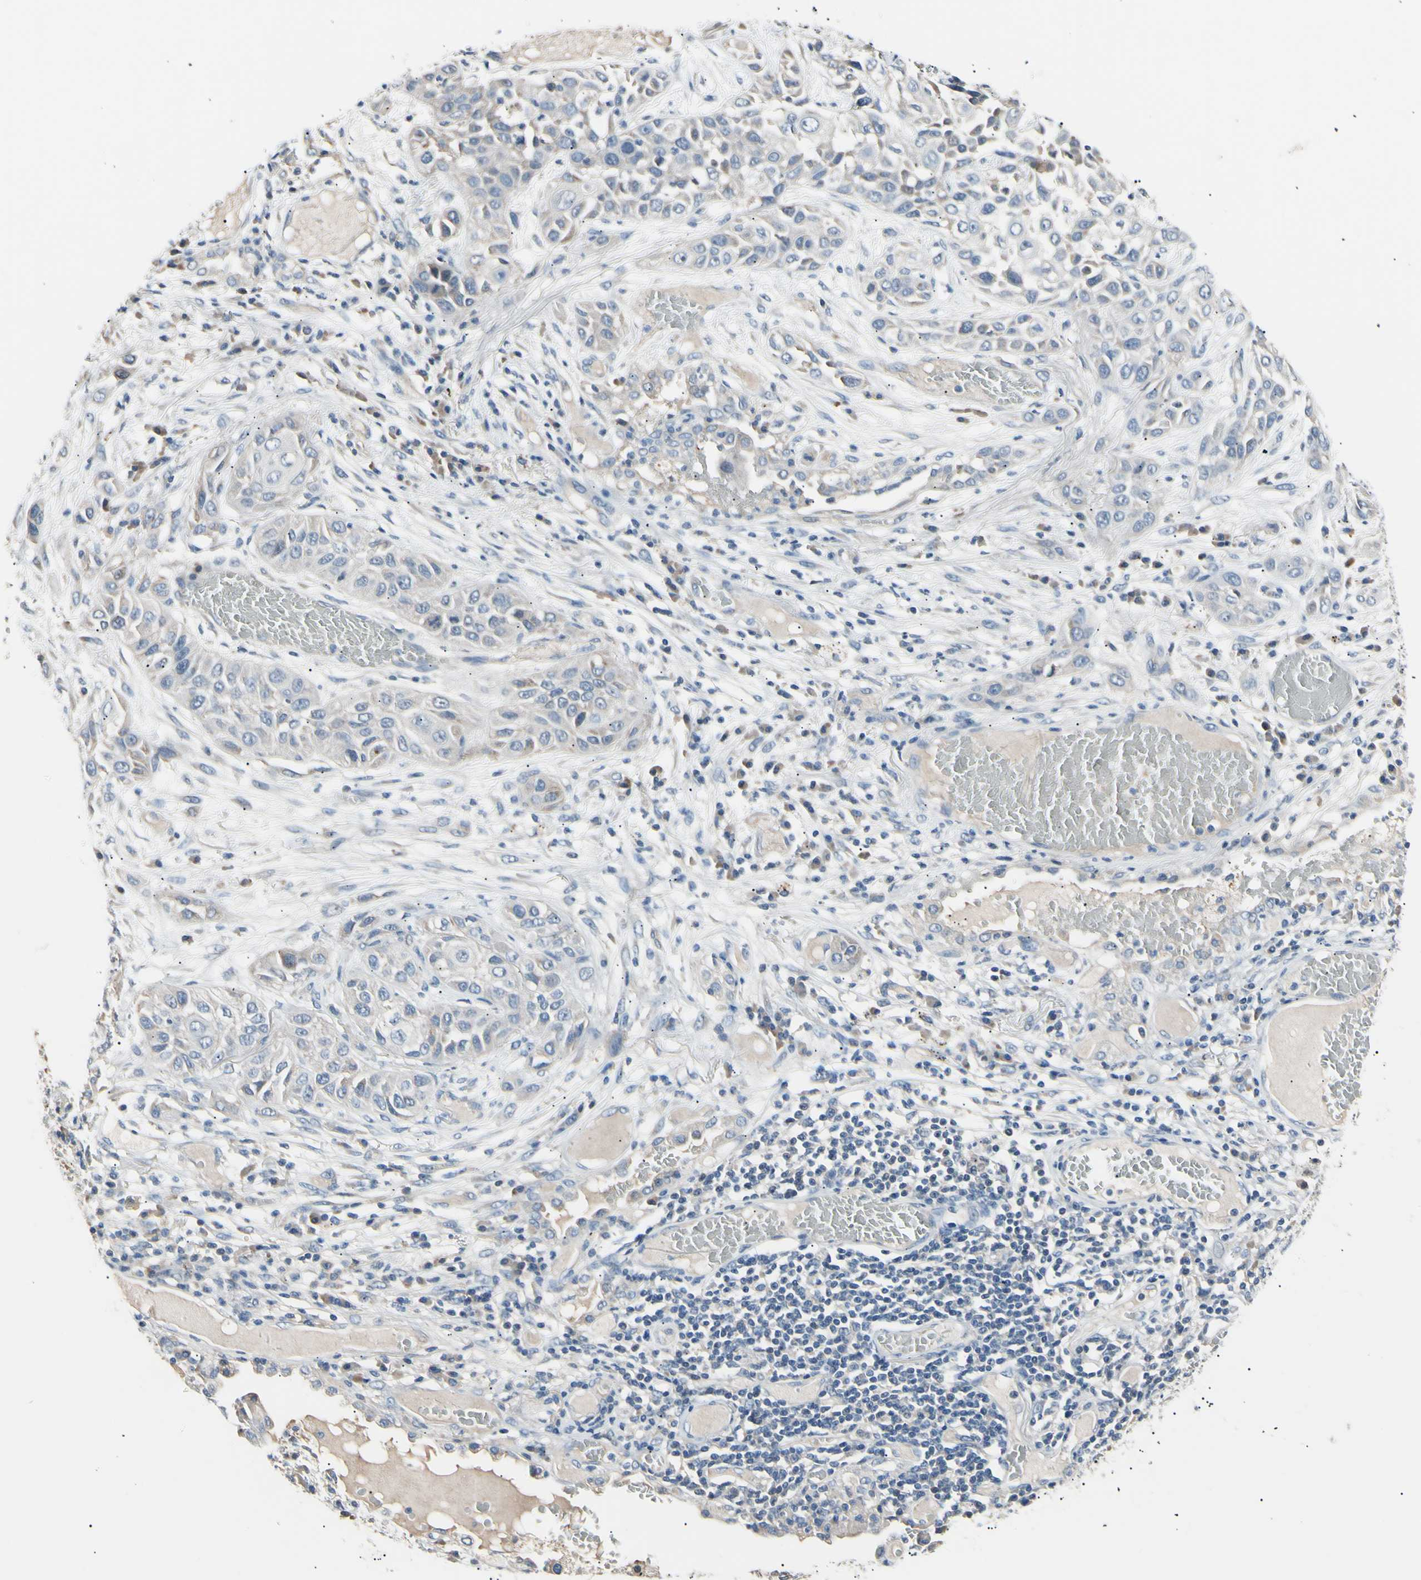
{"staining": {"intensity": "weak", "quantity": "<25%", "location": "cytoplasmic/membranous"}, "tissue": "lung cancer", "cell_type": "Tumor cells", "image_type": "cancer", "snomed": [{"axis": "morphology", "description": "Squamous cell carcinoma, NOS"}, {"axis": "topography", "description": "Lung"}], "caption": "Tumor cells are negative for protein expression in human lung cancer.", "gene": "LDLR", "patient": {"sex": "male", "age": 71}}